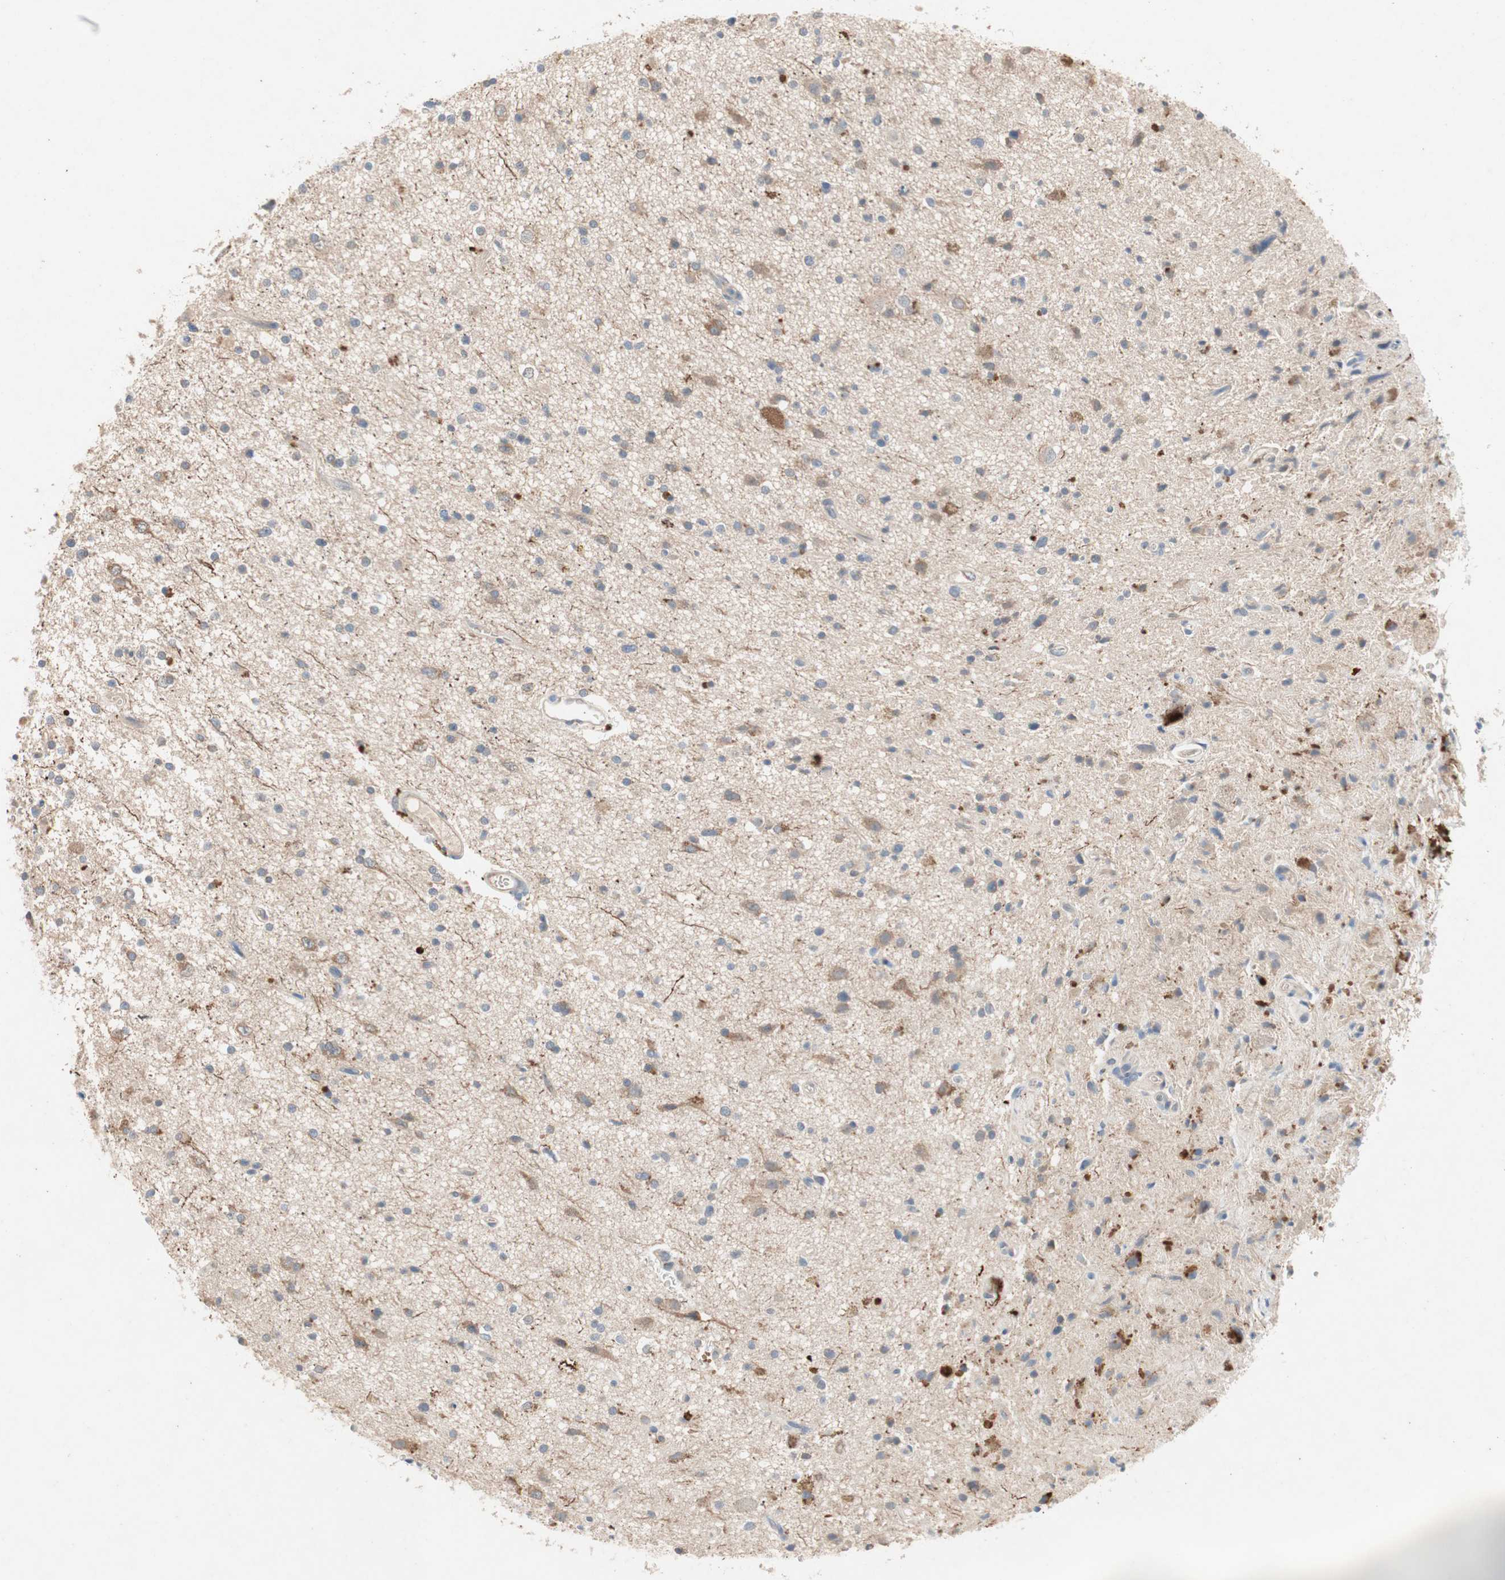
{"staining": {"intensity": "weak", "quantity": "<25%", "location": "cytoplasmic/membranous"}, "tissue": "glioma", "cell_type": "Tumor cells", "image_type": "cancer", "snomed": [{"axis": "morphology", "description": "Glioma, malignant, High grade"}, {"axis": "topography", "description": "Brain"}], "caption": "A micrograph of malignant glioma (high-grade) stained for a protein reveals no brown staining in tumor cells.", "gene": "NCLN", "patient": {"sex": "male", "age": 33}}